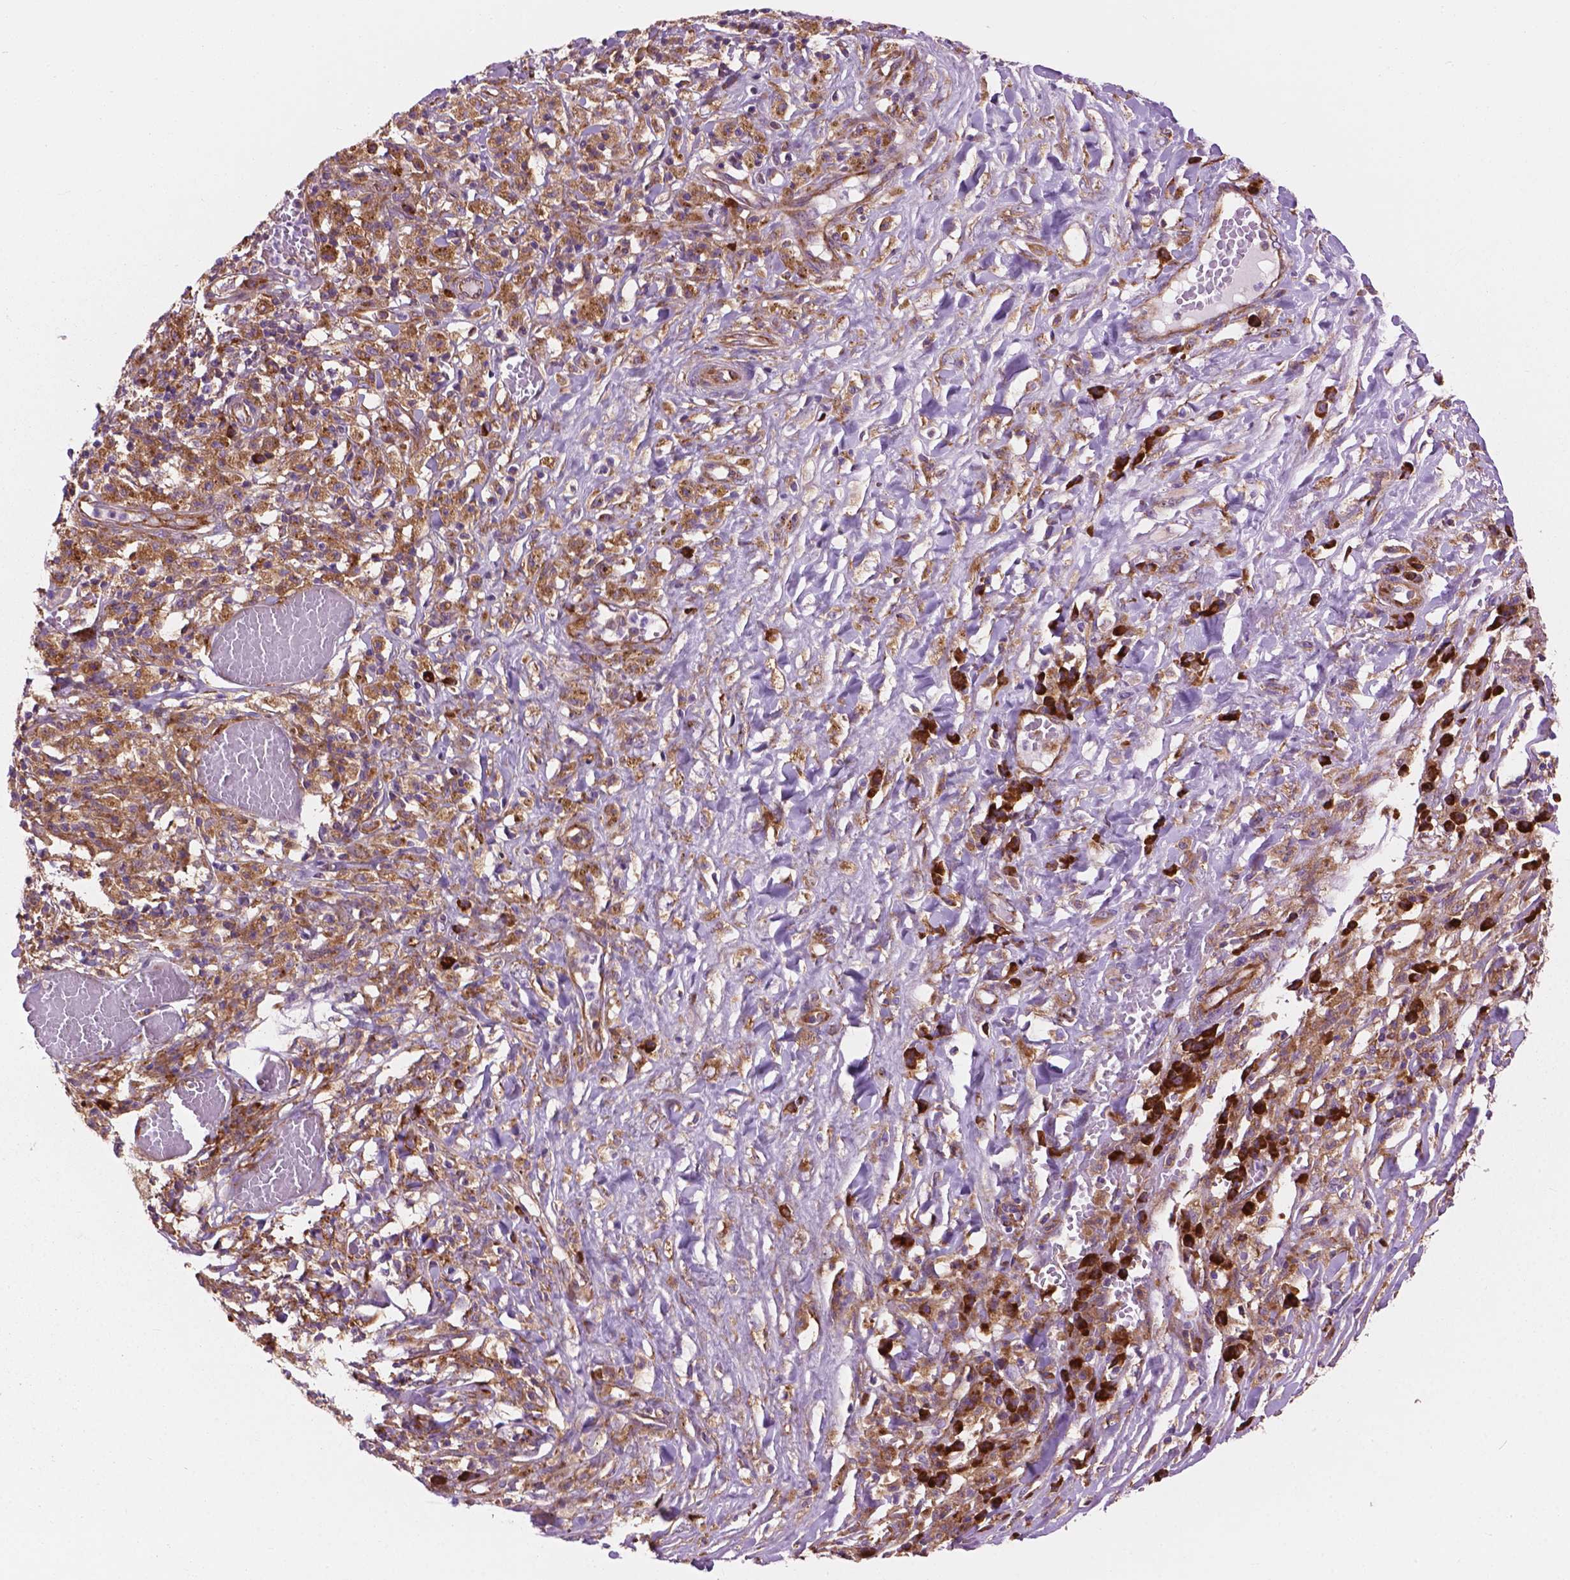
{"staining": {"intensity": "moderate", "quantity": ">75%", "location": "cytoplasmic/membranous"}, "tissue": "melanoma", "cell_type": "Tumor cells", "image_type": "cancer", "snomed": [{"axis": "morphology", "description": "Malignant melanoma, NOS"}, {"axis": "topography", "description": "Skin"}], "caption": "Moderate cytoplasmic/membranous staining for a protein is identified in approximately >75% of tumor cells of melanoma using immunohistochemistry.", "gene": "RPL37A", "patient": {"sex": "female", "age": 91}}